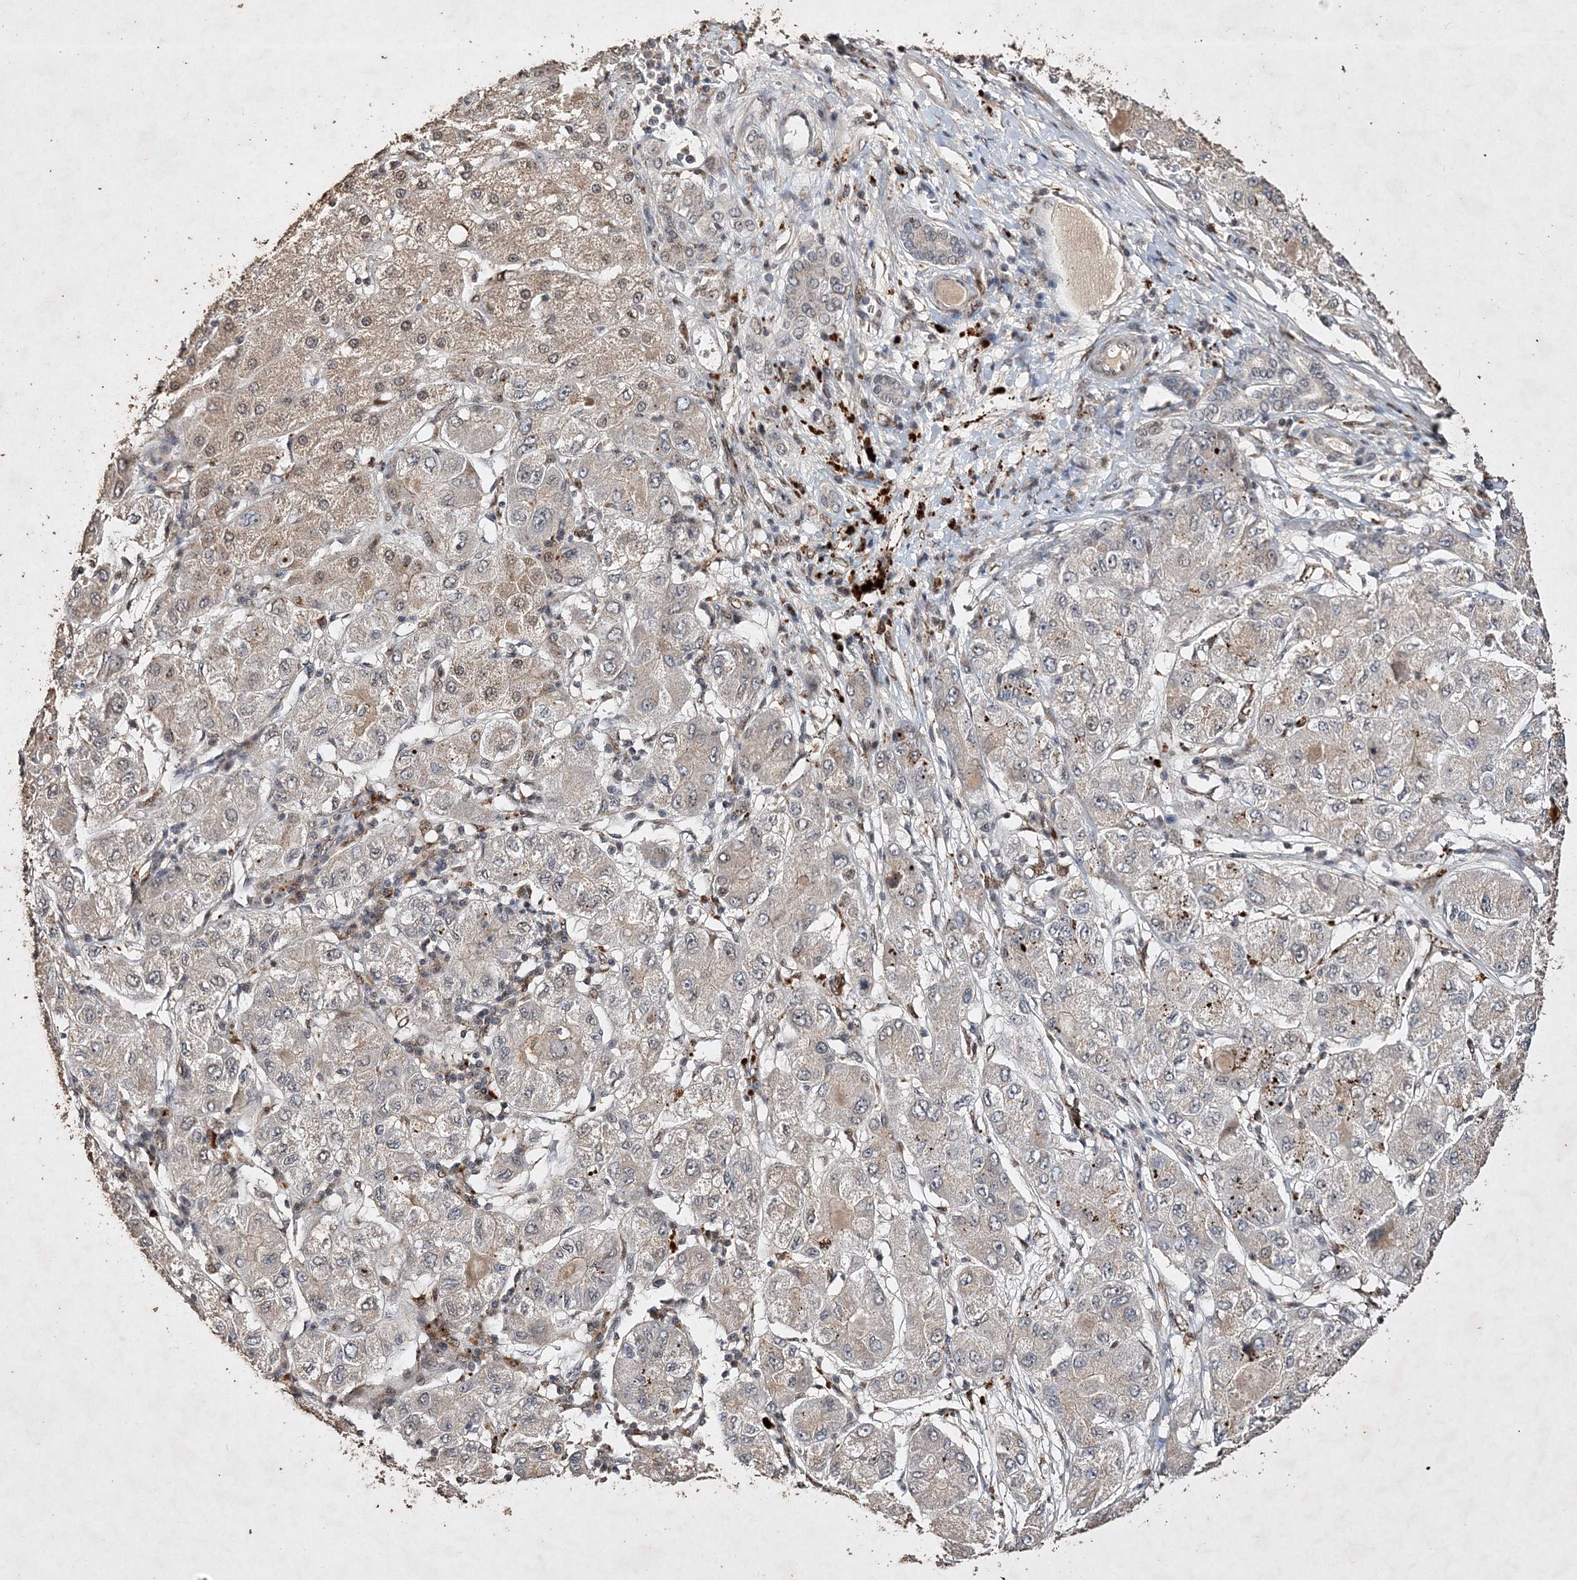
{"staining": {"intensity": "negative", "quantity": "none", "location": "none"}, "tissue": "liver cancer", "cell_type": "Tumor cells", "image_type": "cancer", "snomed": [{"axis": "morphology", "description": "Carcinoma, Hepatocellular, NOS"}, {"axis": "topography", "description": "Liver"}], "caption": "This is a image of immunohistochemistry (IHC) staining of liver hepatocellular carcinoma, which shows no staining in tumor cells. (DAB (3,3'-diaminobenzidine) IHC, high magnification).", "gene": "C3orf38", "patient": {"sex": "male", "age": 80}}